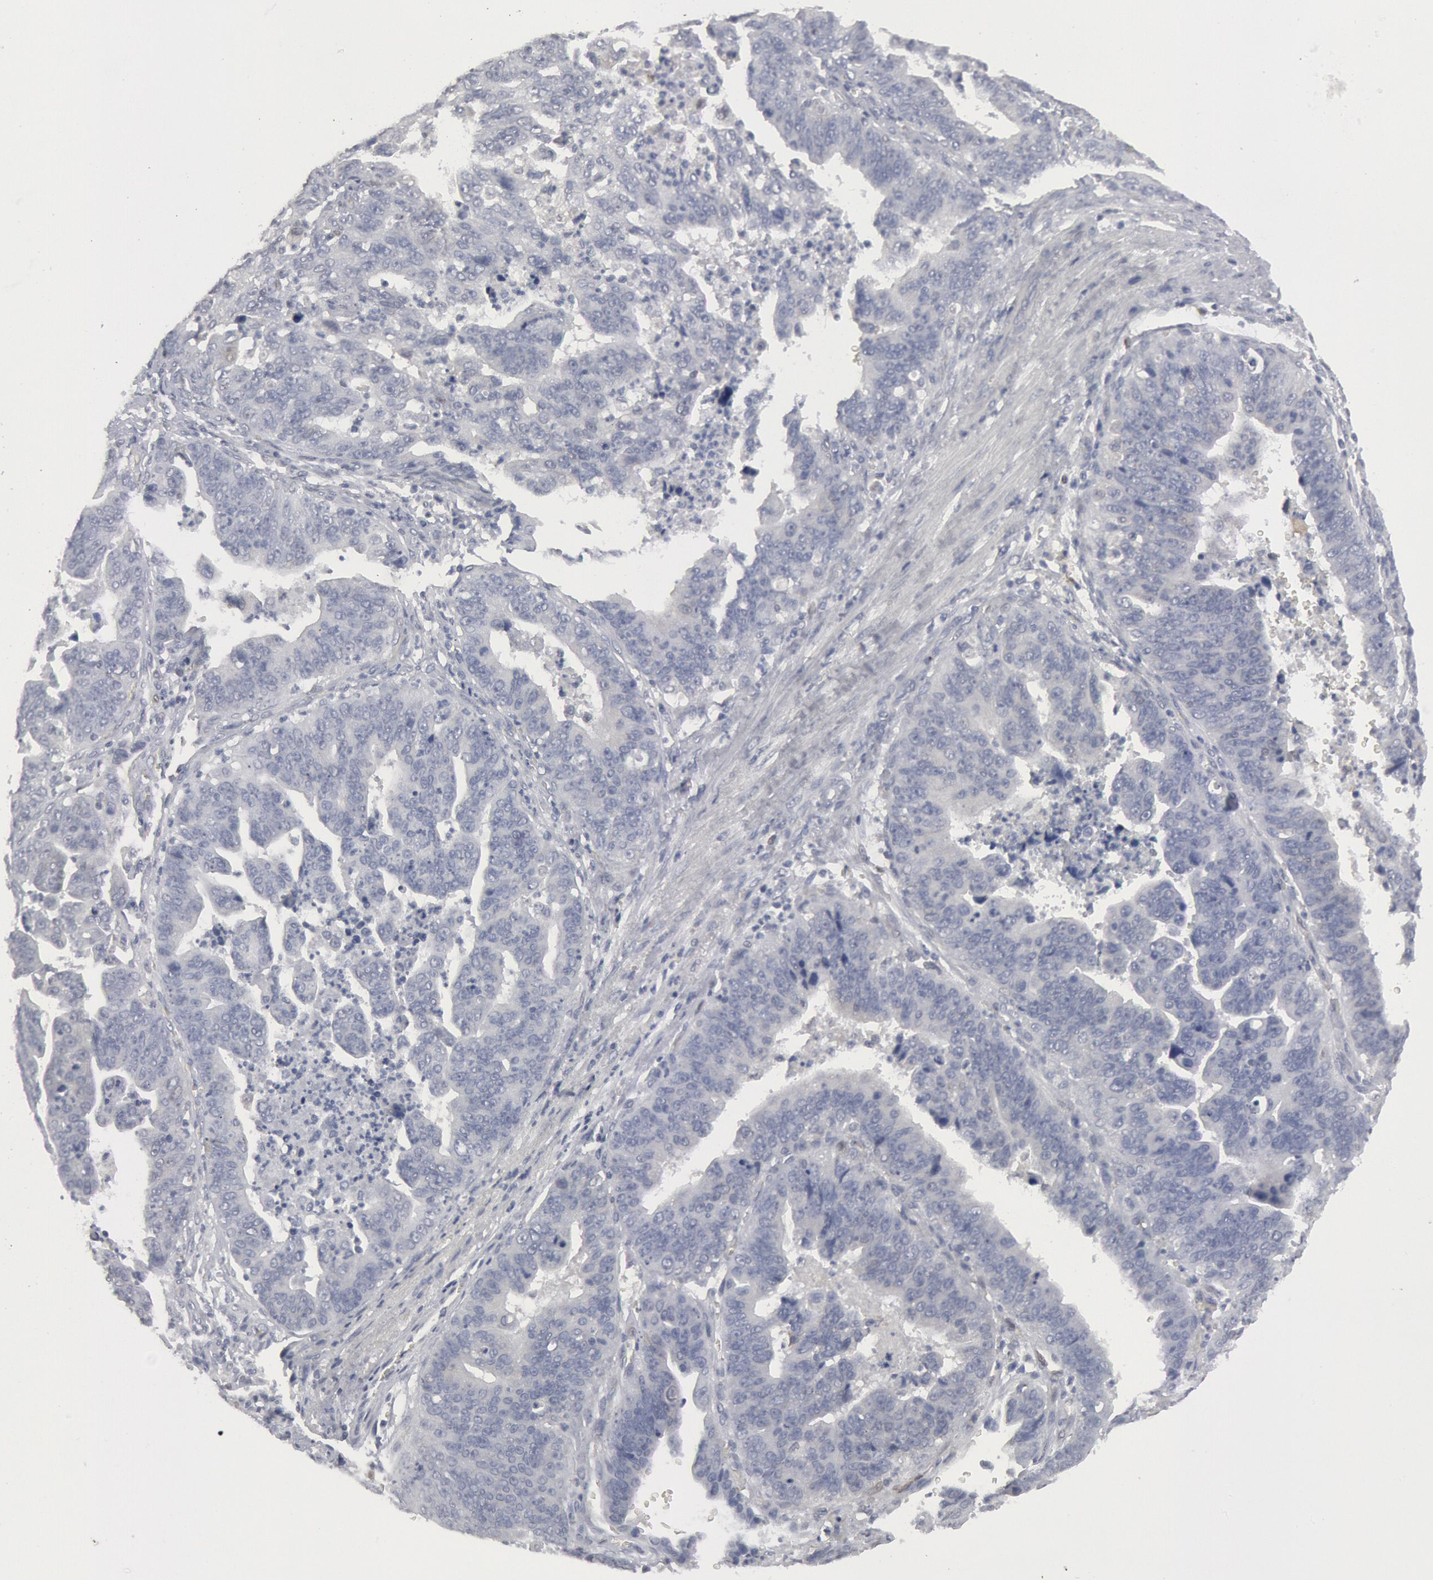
{"staining": {"intensity": "negative", "quantity": "none", "location": "none"}, "tissue": "stomach cancer", "cell_type": "Tumor cells", "image_type": "cancer", "snomed": [{"axis": "morphology", "description": "Adenocarcinoma, NOS"}, {"axis": "topography", "description": "Stomach, upper"}], "caption": "IHC image of human stomach cancer (adenocarcinoma) stained for a protein (brown), which exhibits no expression in tumor cells. (IHC, brightfield microscopy, high magnification).", "gene": "DMC1", "patient": {"sex": "female", "age": 50}}